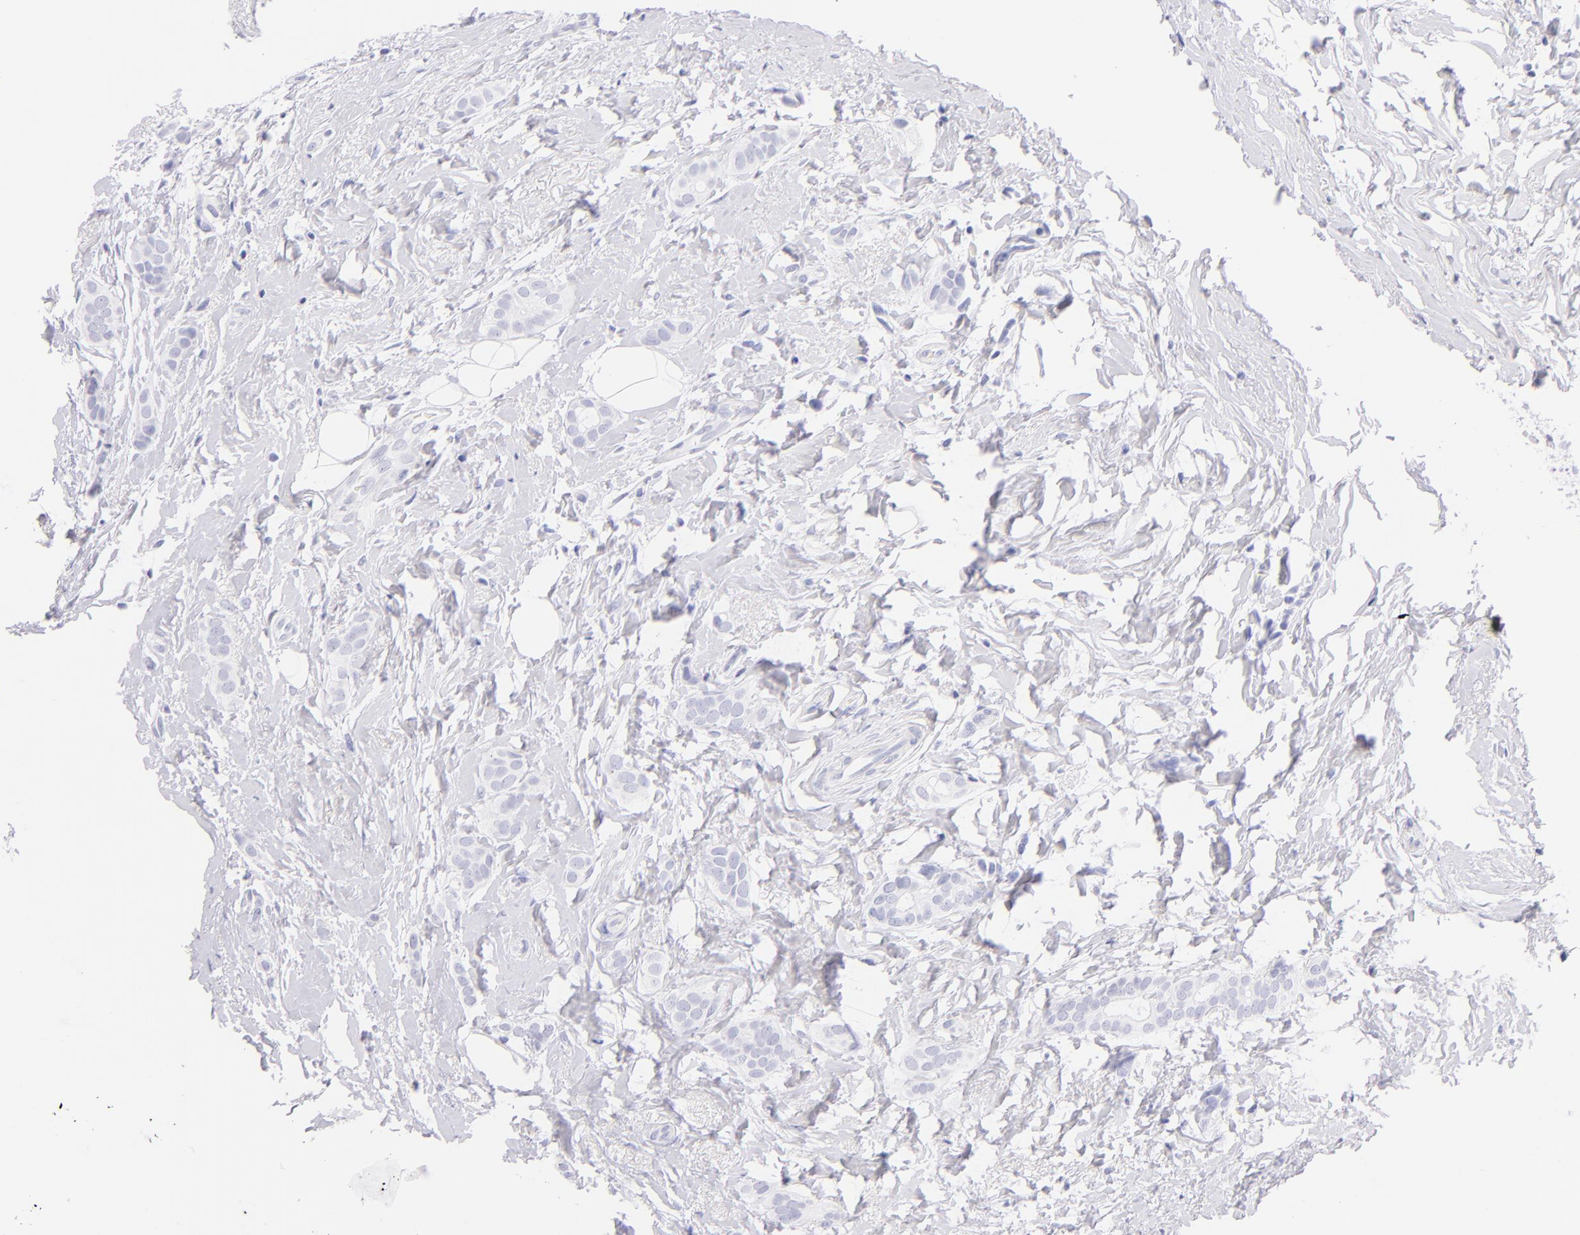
{"staining": {"intensity": "negative", "quantity": "none", "location": "none"}, "tissue": "breast cancer", "cell_type": "Tumor cells", "image_type": "cancer", "snomed": [{"axis": "morphology", "description": "Duct carcinoma"}, {"axis": "topography", "description": "Breast"}], "caption": "A photomicrograph of human breast infiltrating ductal carcinoma is negative for staining in tumor cells.", "gene": "SDC1", "patient": {"sex": "female", "age": 54}}